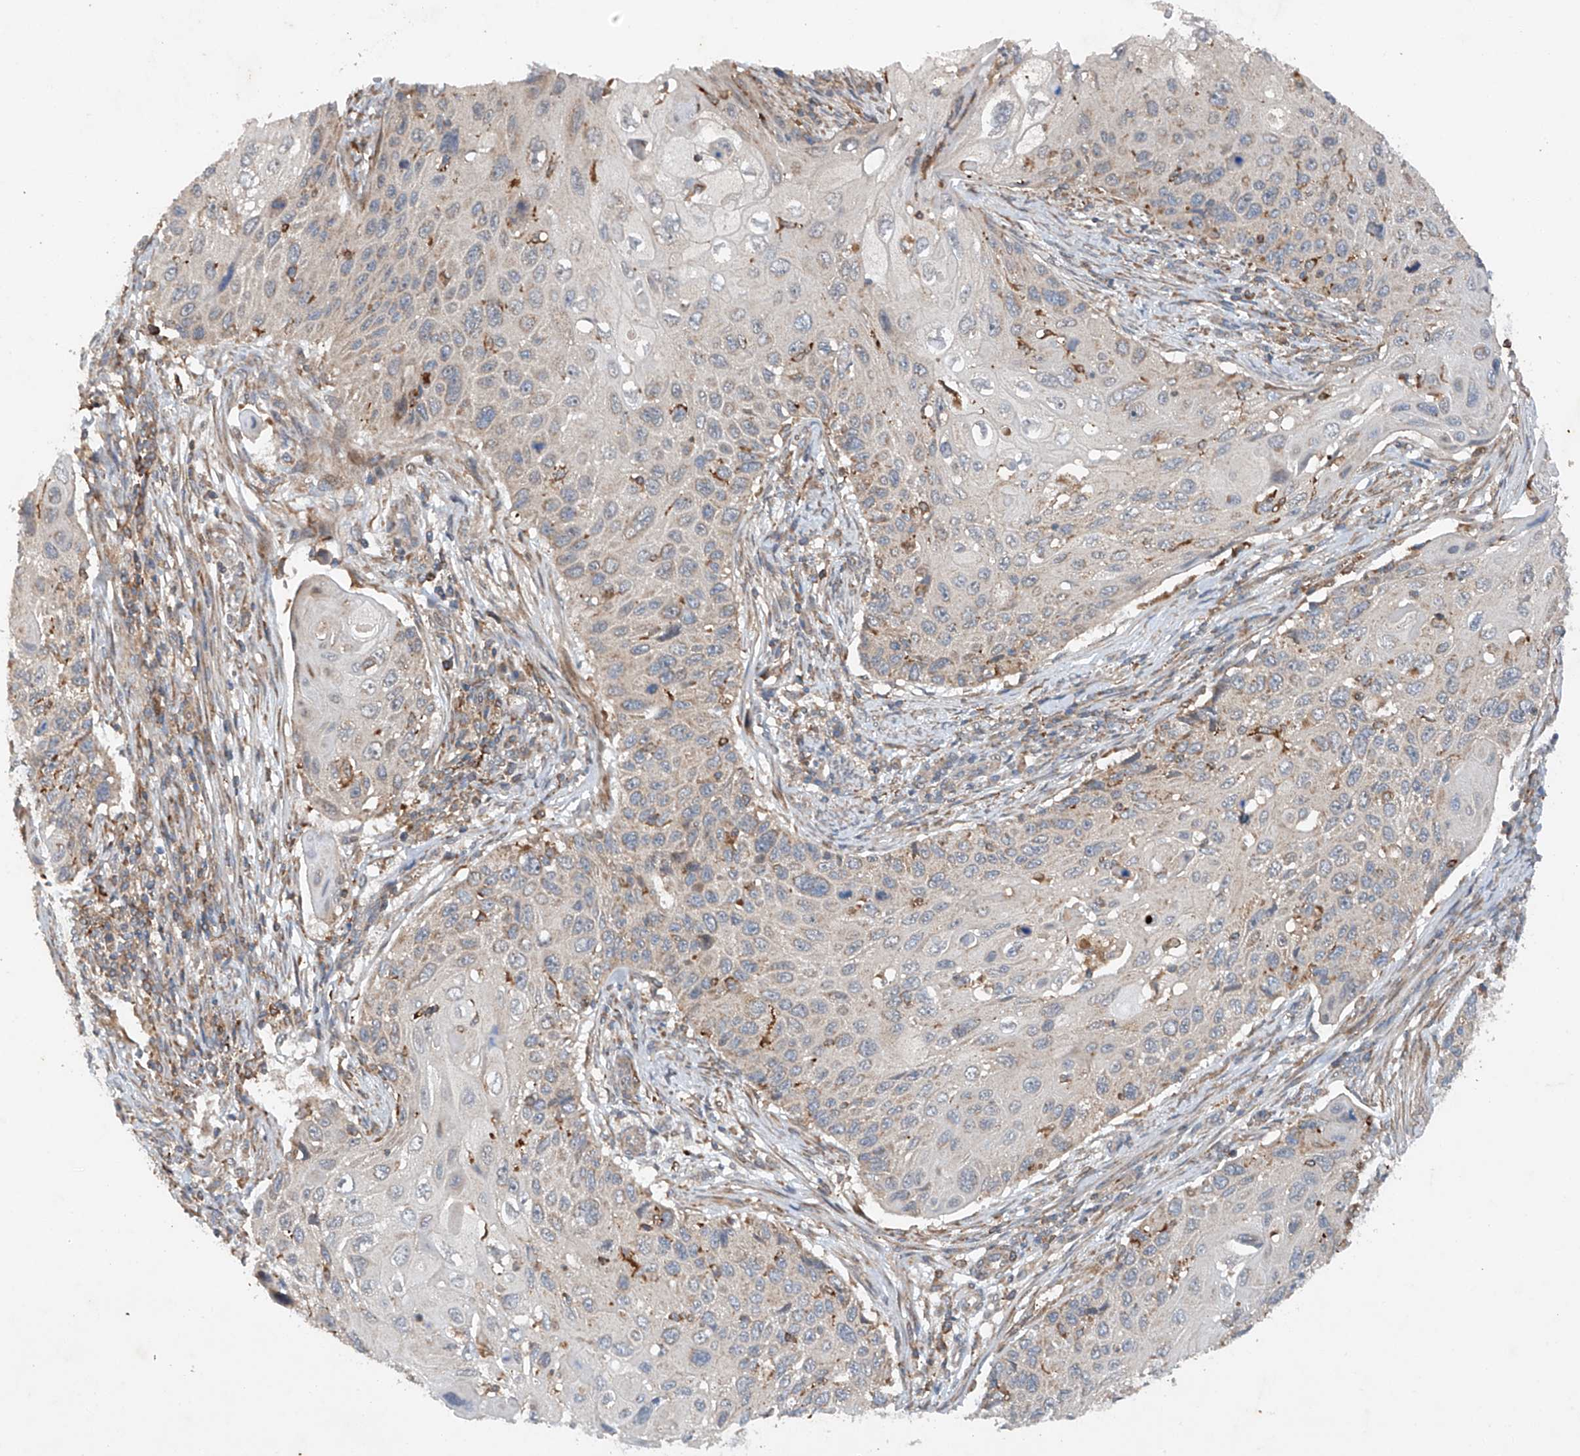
{"staining": {"intensity": "negative", "quantity": "none", "location": "none"}, "tissue": "cervical cancer", "cell_type": "Tumor cells", "image_type": "cancer", "snomed": [{"axis": "morphology", "description": "Squamous cell carcinoma, NOS"}, {"axis": "topography", "description": "Cervix"}], "caption": "This is an immunohistochemistry photomicrograph of squamous cell carcinoma (cervical). There is no positivity in tumor cells.", "gene": "CEP85L", "patient": {"sex": "female", "age": 70}}